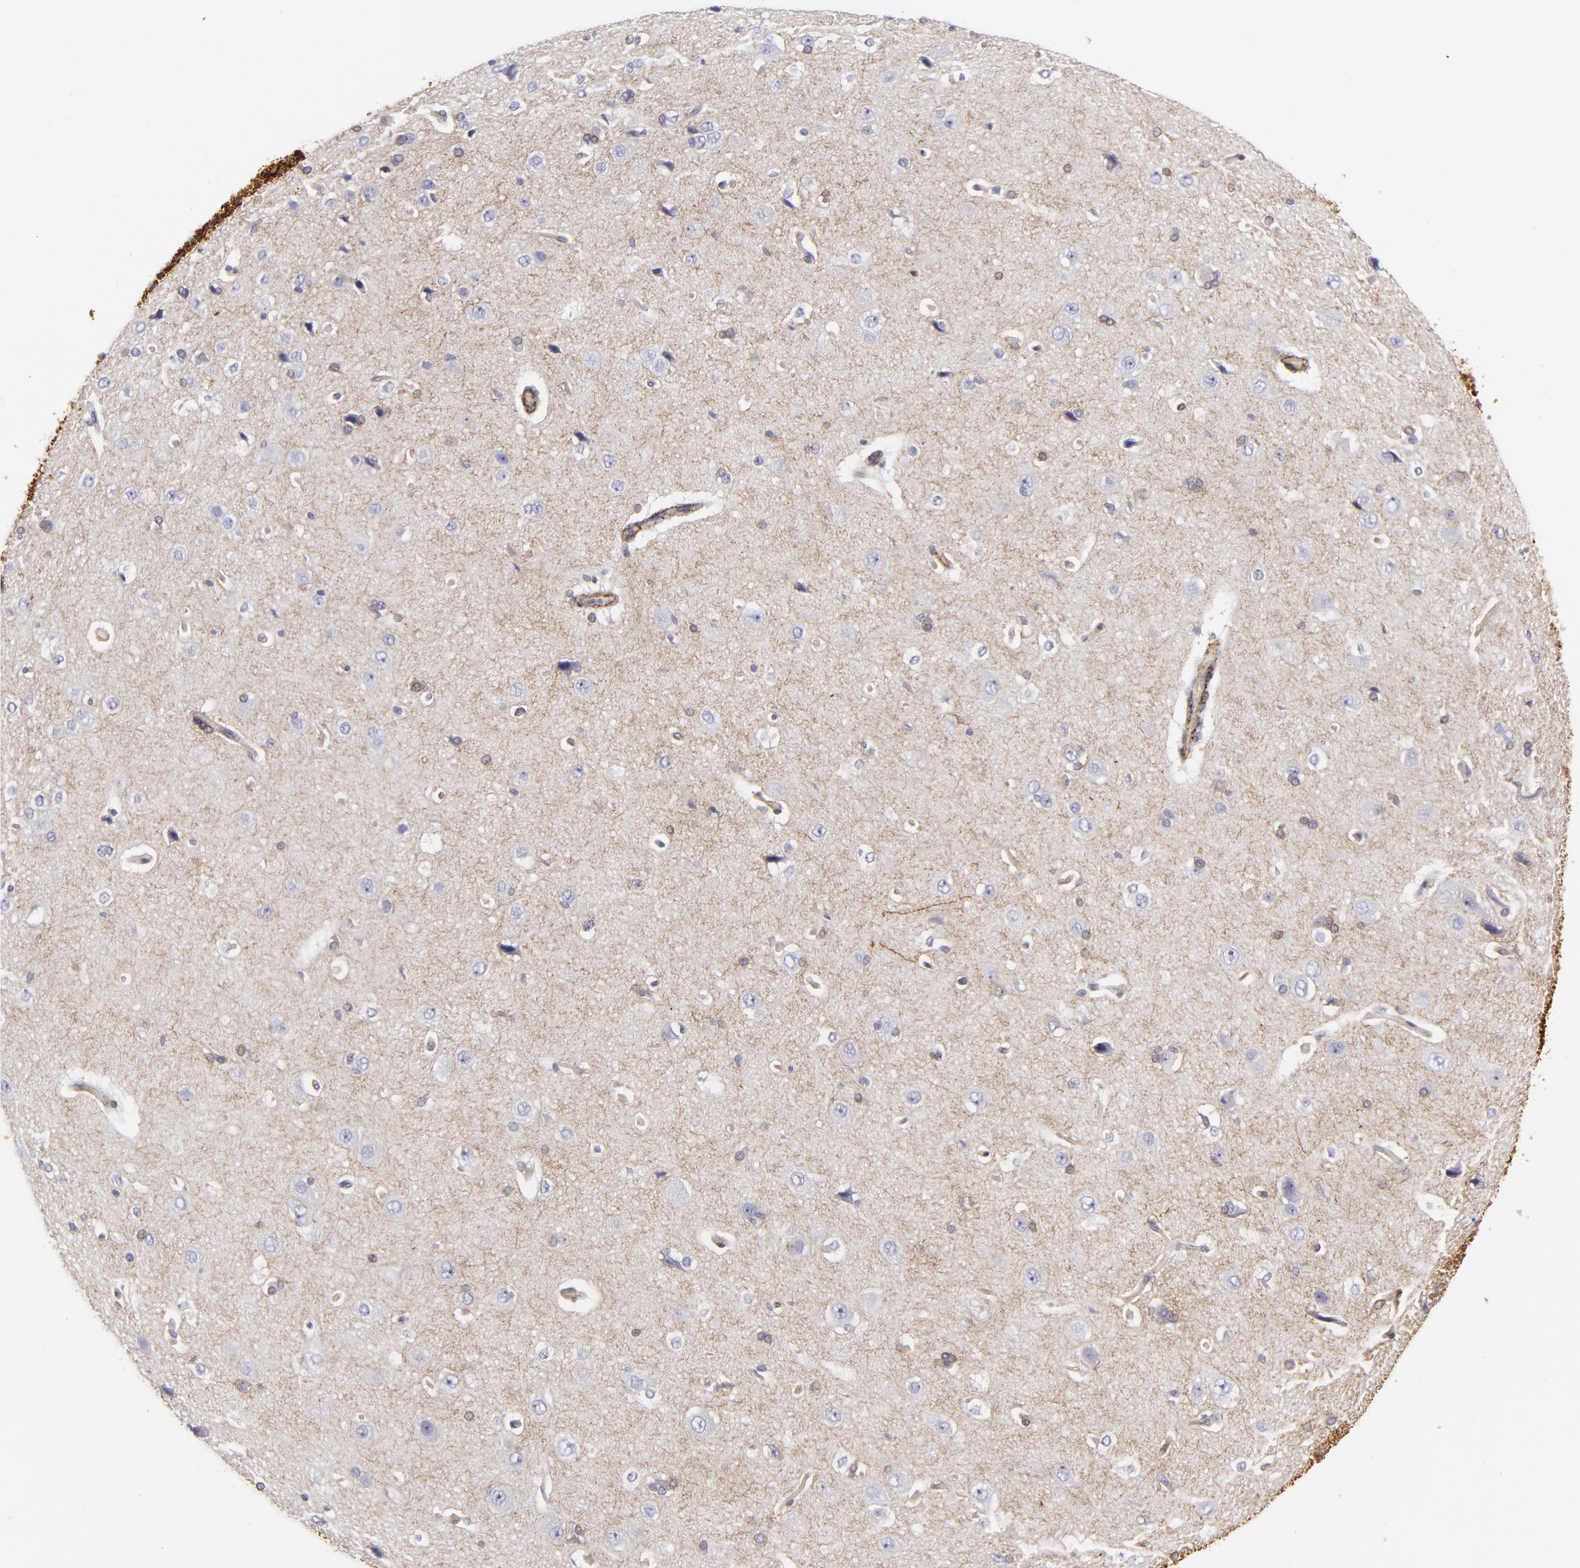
{"staining": {"intensity": "strong", "quantity": "25%-75%", "location": "cytoplasmic/membranous"}, "tissue": "cerebral cortex", "cell_type": "Endothelial cells", "image_type": "normal", "snomed": [{"axis": "morphology", "description": "Normal tissue, NOS"}, {"axis": "topography", "description": "Cerebral cortex"}], "caption": "Cerebral cortex was stained to show a protein in brown. There is high levels of strong cytoplasmic/membranous staining in approximately 25%-75% of endothelial cells. (Stains: DAB in brown, nuclei in blue, Microscopy: brightfield microscopy at high magnification).", "gene": "MCAM", "patient": {"sex": "female", "age": 45}}